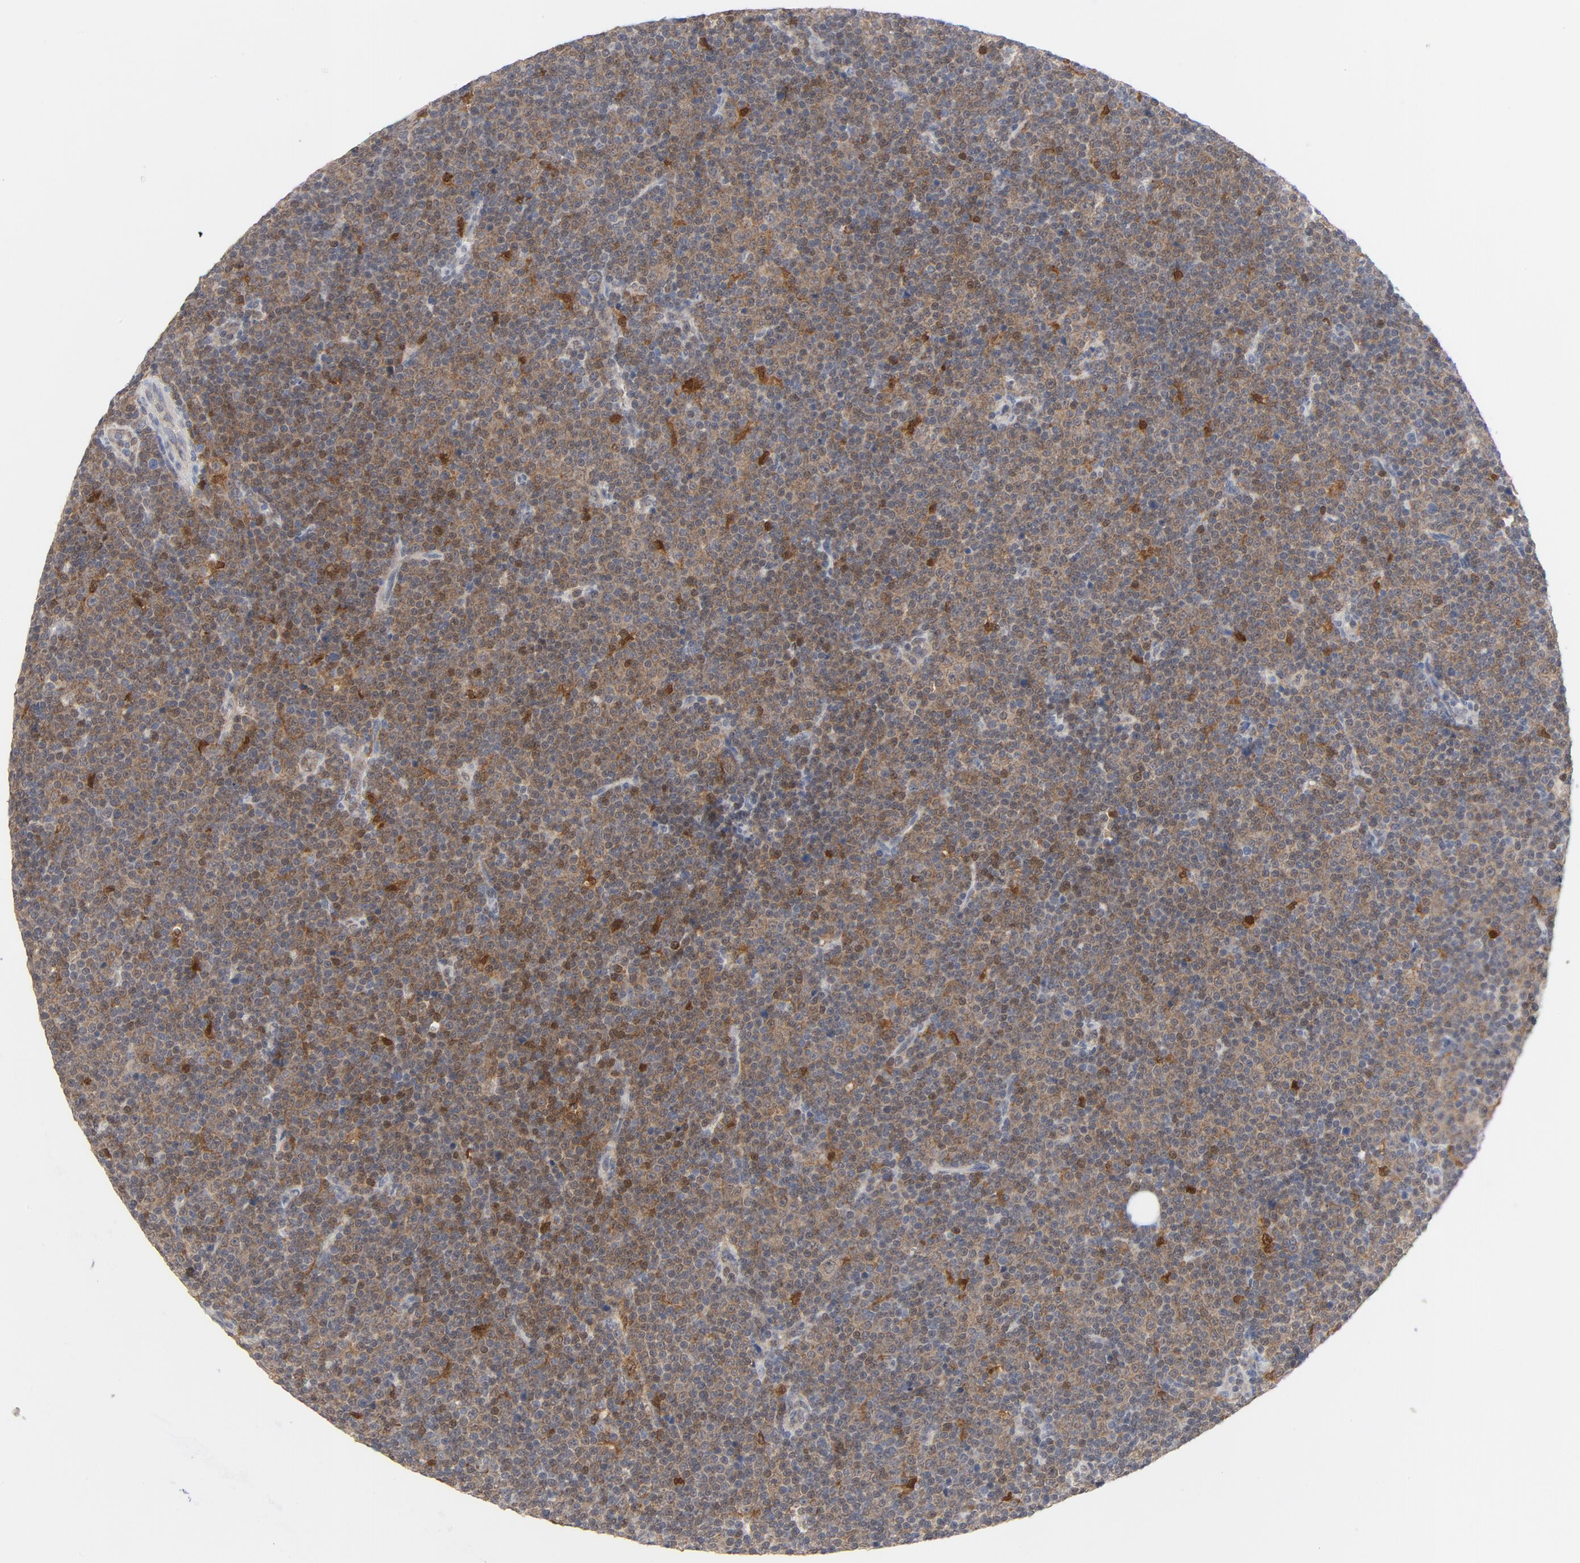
{"staining": {"intensity": "moderate", "quantity": ">75%", "location": "cytoplasmic/membranous,nuclear"}, "tissue": "lymphoma", "cell_type": "Tumor cells", "image_type": "cancer", "snomed": [{"axis": "morphology", "description": "Malignant lymphoma, non-Hodgkin's type, Low grade"}, {"axis": "topography", "description": "Lymph node"}], "caption": "Brown immunohistochemical staining in human lymphoma displays moderate cytoplasmic/membranous and nuclear expression in about >75% of tumor cells.", "gene": "PRDX1", "patient": {"sex": "female", "age": 67}}